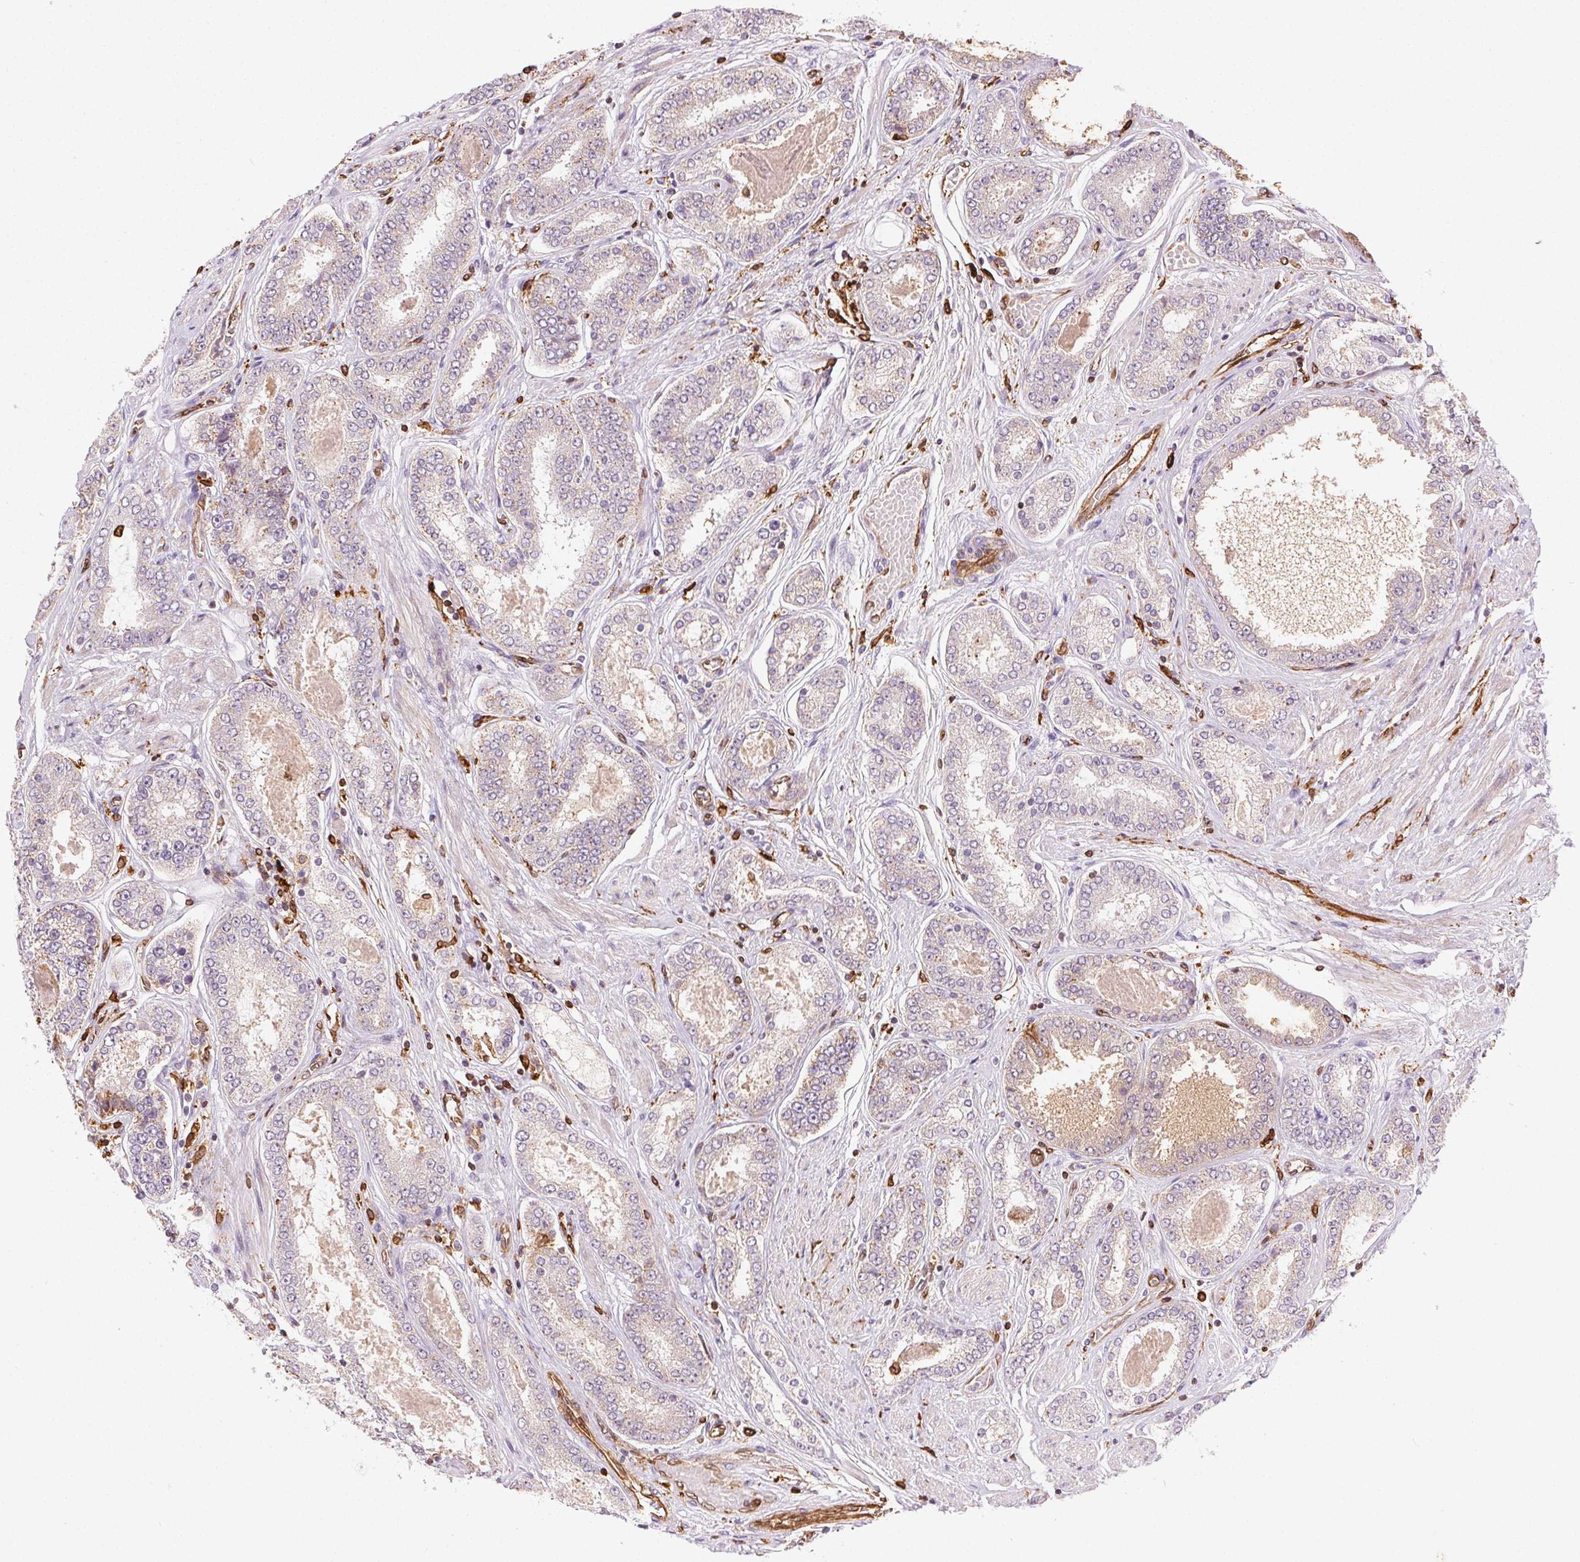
{"staining": {"intensity": "weak", "quantity": "<25%", "location": "cytoplasmic/membranous"}, "tissue": "prostate cancer", "cell_type": "Tumor cells", "image_type": "cancer", "snomed": [{"axis": "morphology", "description": "Adenocarcinoma, High grade"}, {"axis": "topography", "description": "Prostate"}], "caption": "Tumor cells show no significant positivity in high-grade adenocarcinoma (prostate). (DAB immunohistochemistry with hematoxylin counter stain).", "gene": "RNASET2", "patient": {"sex": "male", "age": 63}}